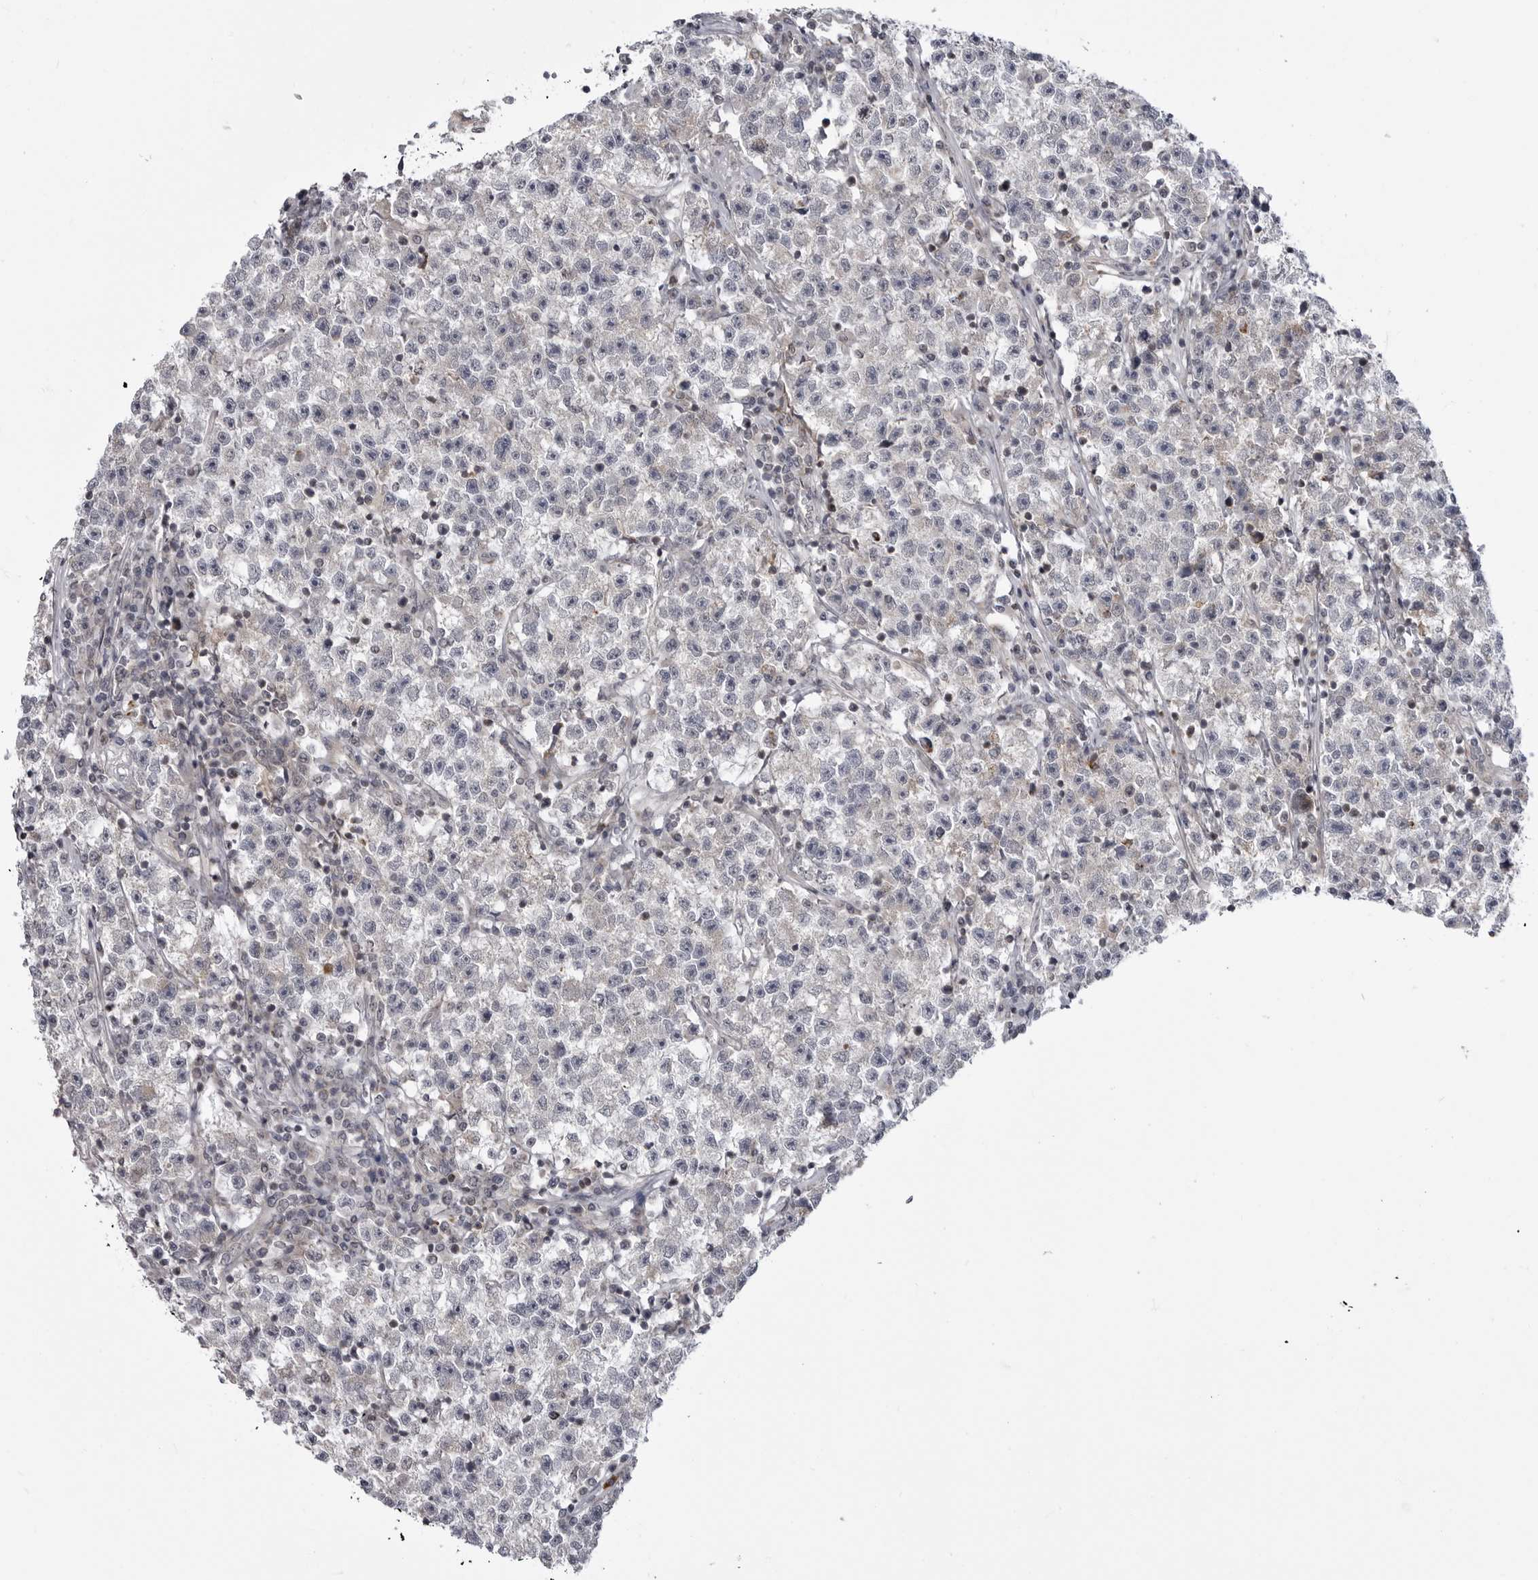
{"staining": {"intensity": "negative", "quantity": "none", "location": "none"}, "tissue": "testis cancer", "cell_type": "Tumor cells", "image_type": "cancer", "snomed": [{"axis": "morphology", "description": "Seminoma, NOS"}, {"axis": "topography", "description": "Testis"}], "caption": "The histopathology image reveals no staining of tumor cells in testis cancer (seminoma). Brightfield microscopy of immunohistochemistry stained with DAB (brown) and hematoxylin (blue), captured at high magnification.", "gene": "CCDC18", "patient": {"sex": "male", "age": 22}}